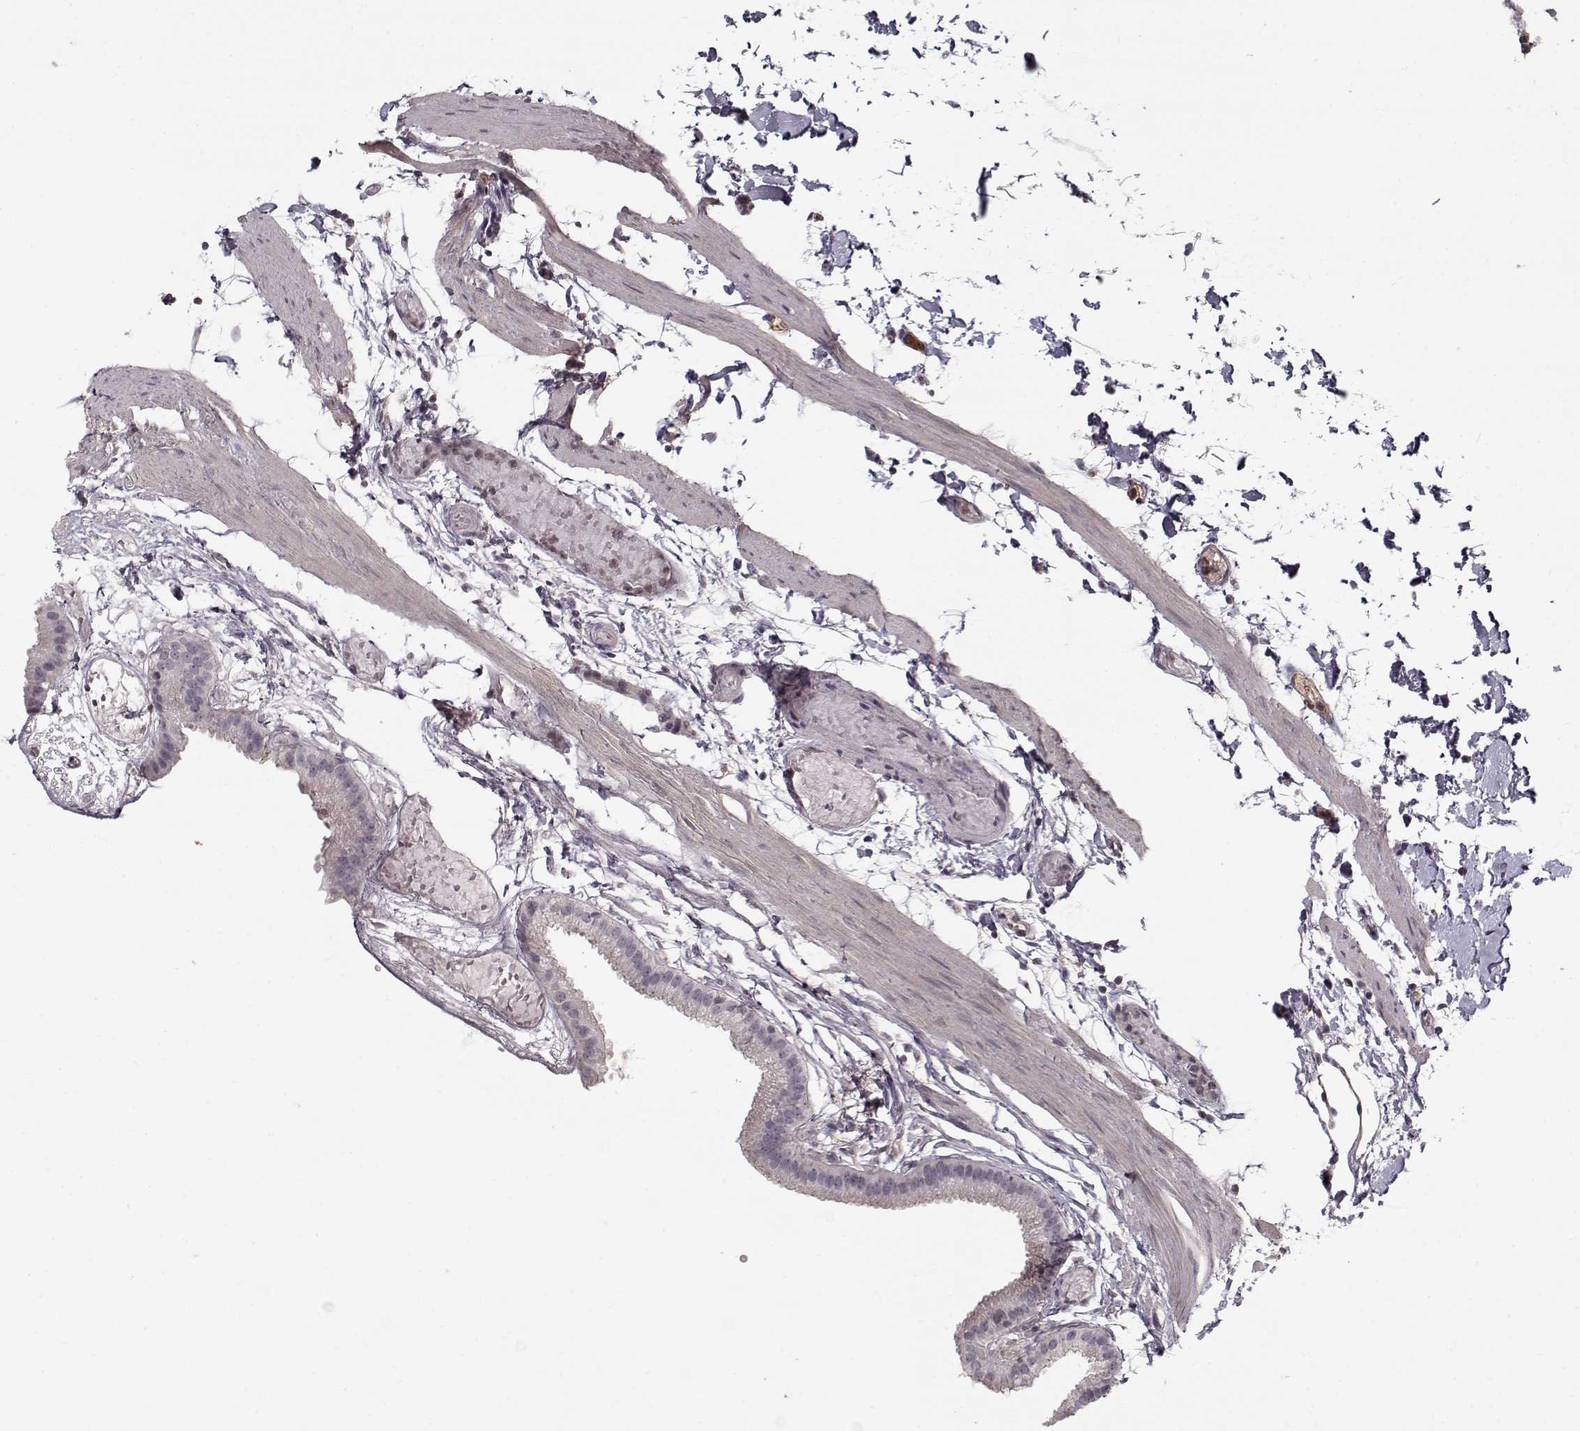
{"staining": {"intensity": "negative", "quantity": "none", "location": "none"}, "tissue": "gallbladder", "cell_type": "Glandular cells", "image_type": "normal", "snomed": [{"axis": "morphology", "description": "Normal tissue, NOS"}, {"axis": "topography", "description": "Gallbladder"}], "caption": "The IHC micrograph has no significant positivity in glandular cells of gallbladder. (DAB immunohistochemistry, high magnification).", "gene": "AFM", "patient": {"sex": "female", "age": 45}}